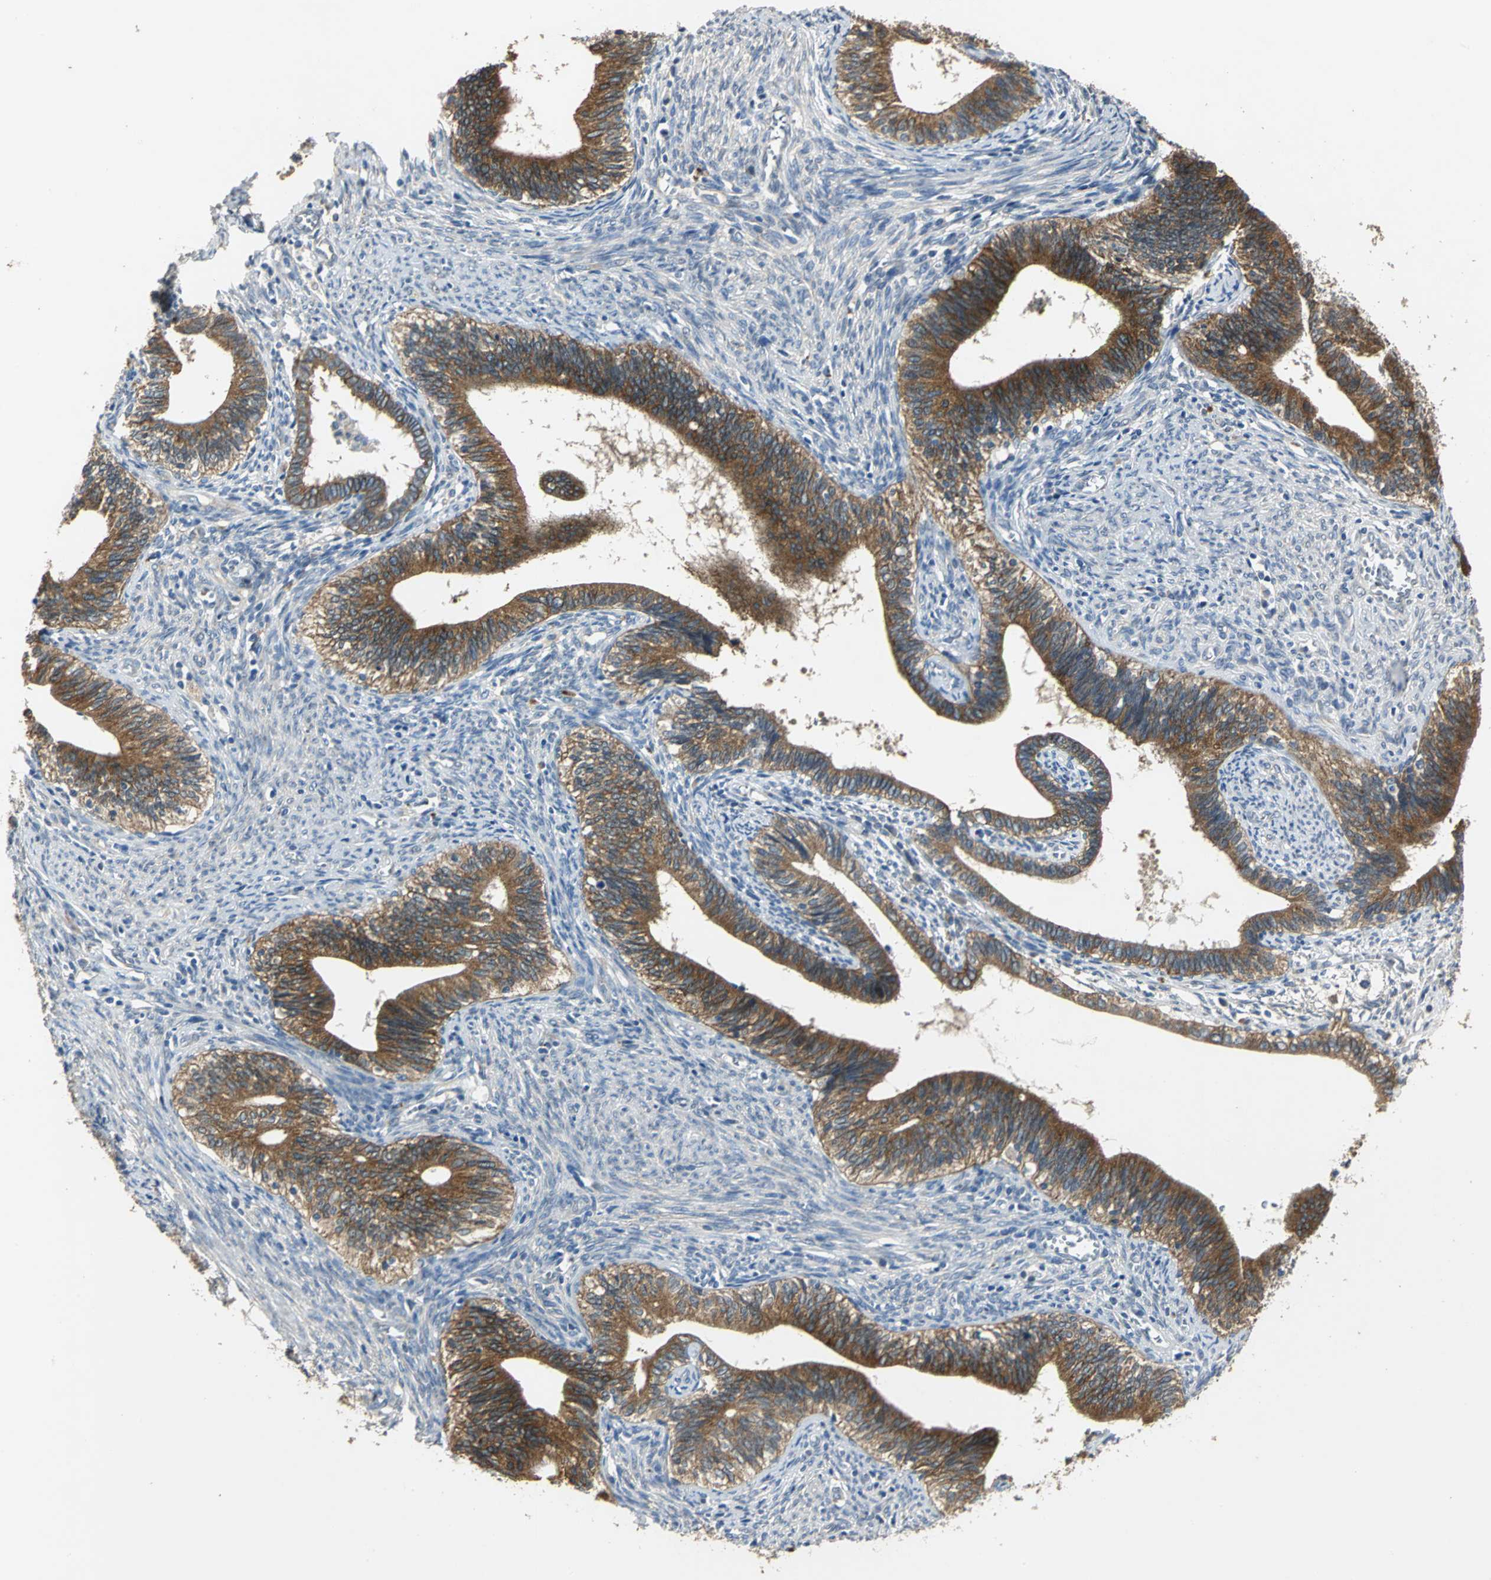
{"staining": {"intensity": "strong", "quantity": ">75%", "location": "cytoplasmic/membranous"}, "tissue": "cervical cancer", "cell_type": "Tumor cells", "image_type": "cancer", "snomed": [{"axis": "morphology", "description": "Adenocarcinoma, NOS"}, {"axis": "topography", "description": "Cervix"}], "caption": "Protein expression analysis of cervical adenocarcinoma exhibits strong cytoplasmic/membranous positivity in about >75% of tumor cells.", "gene": "OCLN", "patient": {"sex": "female", "age": 44}}